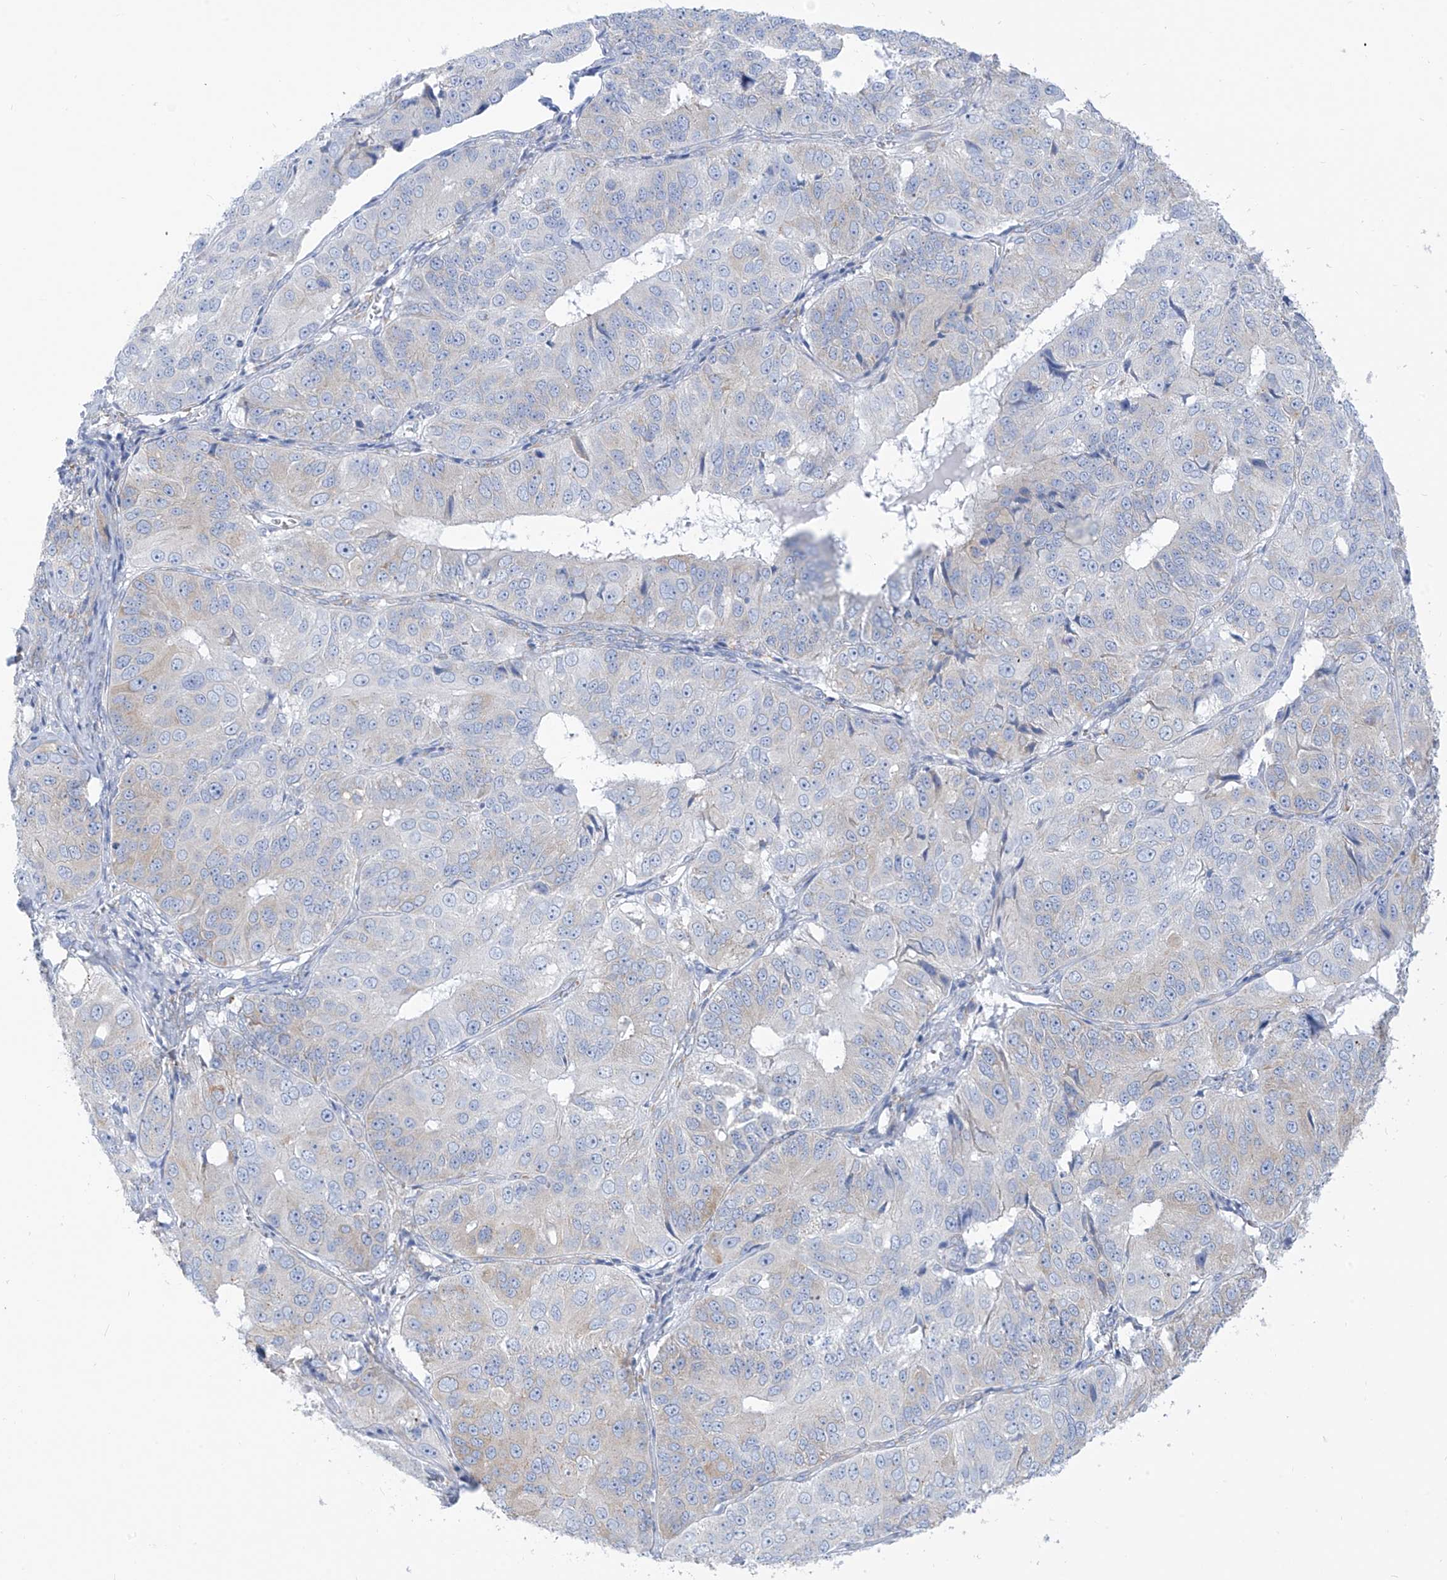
{"staining": {"intensity": "negative", "quantity": "none", "location": "none"}, "tissue": "ovarian cancer", "cell_type": "Tumor cells", "image_type": "cancer", "snomed": [{"axis": "morphology", "description": "Carcinoma, endometroid"}, {"axis": "topography", "description": "Ovary"}], "caption": "Ovarian cancer (endometroid carcinoma) was stained to show a protein in brown. There is no significant positivity in tumor cells.", "gene": "RCN2", "patient": {"sex": "female", "age": 51}}